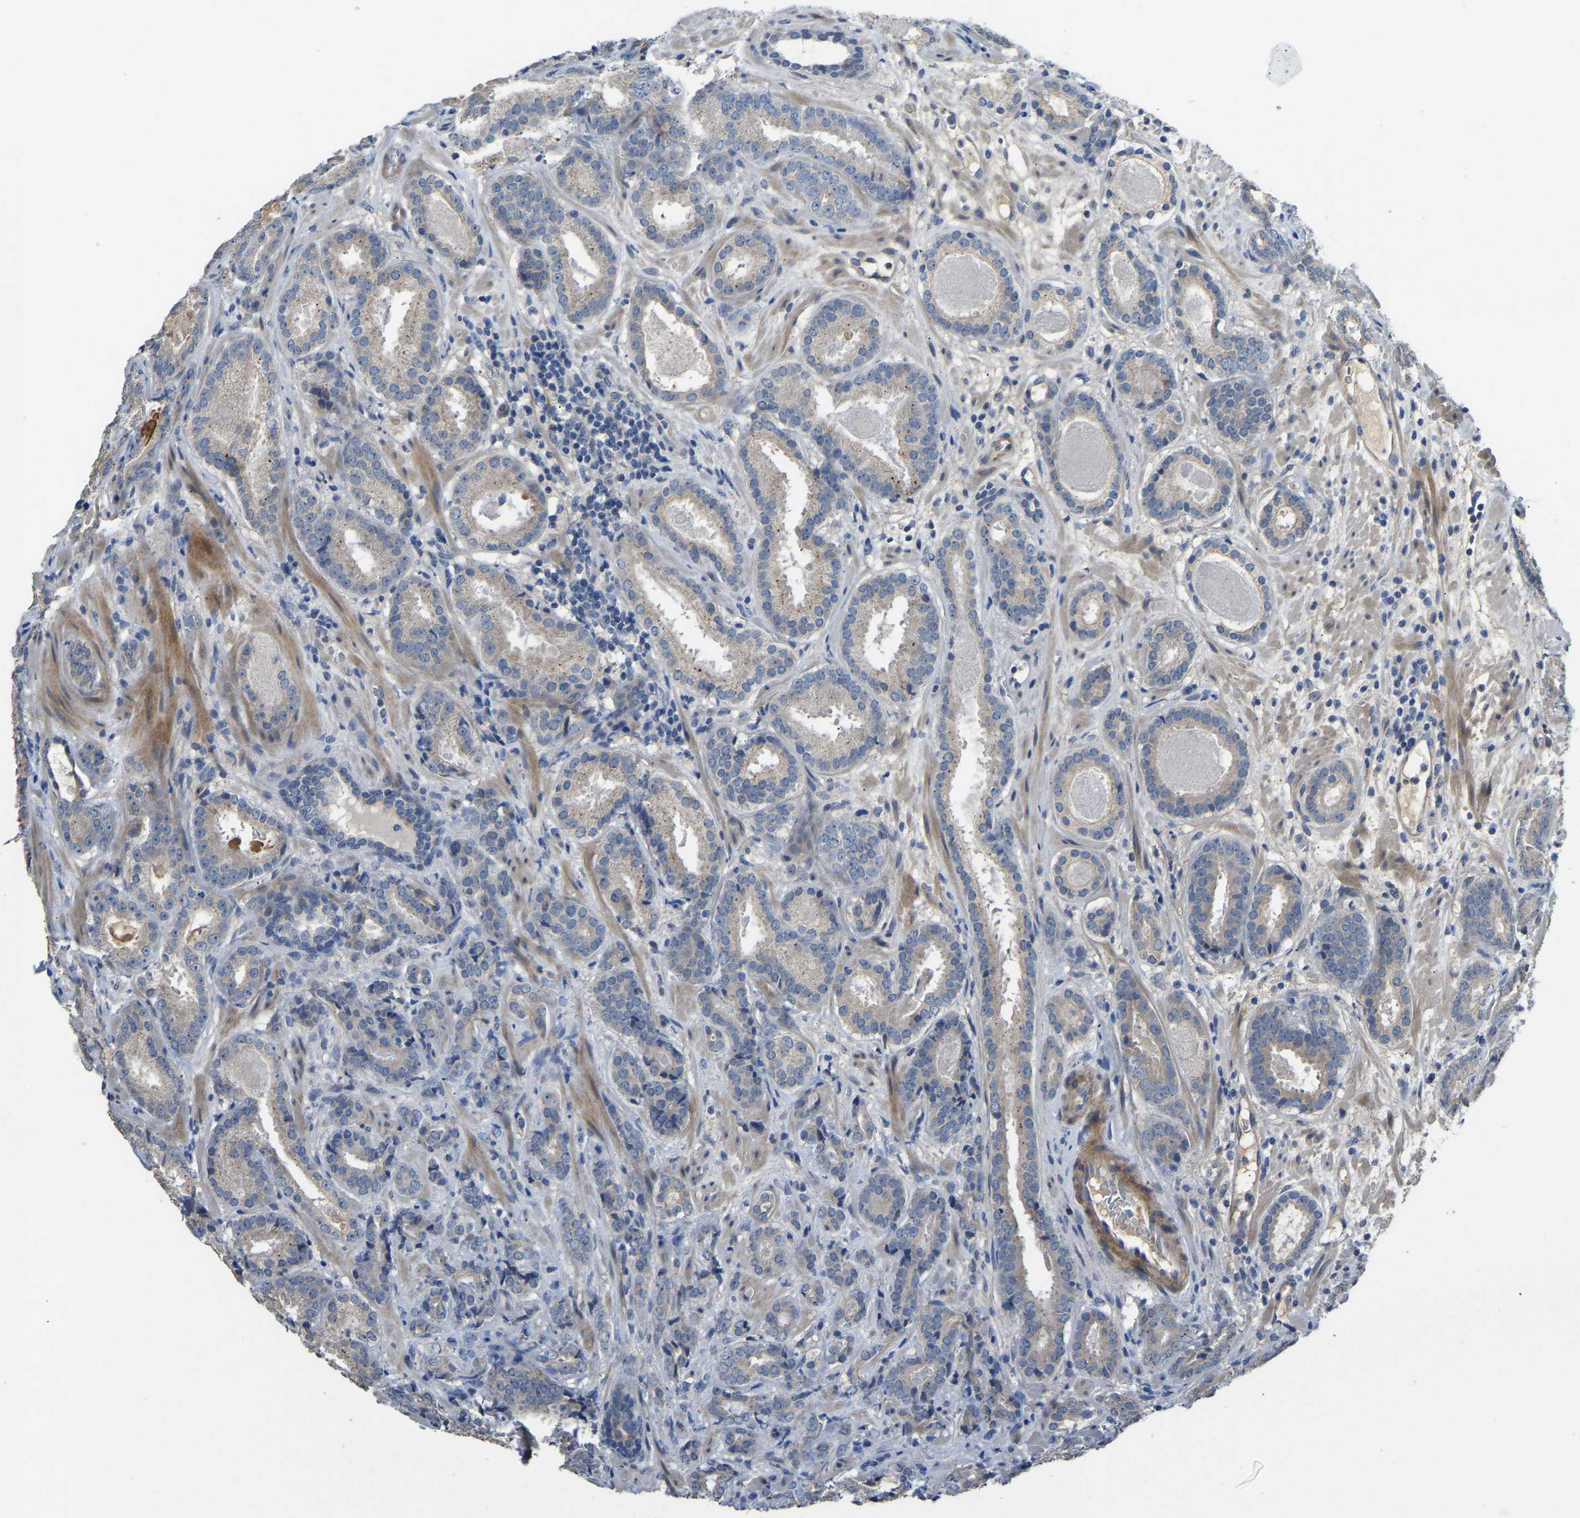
{"staining": {"intensity": "negative", "quantity": "none", "location": "none"}, "tissue": "prostate cancer", "cell_type": "Tumor cells", "image_type": "cancer", "snomed": [{"axis": "morphology", "description": "Adenocarcinoma, Low grade"}, {"axis": "topography", "description": "Prostate"}], "caption": "Immunohistochemistry (IHC) photomicrograph of neoplastic tissue: human prostate cancer (adenocarcinoma (low-grade)) stained with DAB reveals no significant protein expression in tumor cells. (DAB (3,3'-diaminobenzidine) IHC visualized using brightfield microscopy, high magnification).", "gene": "HIGD2B", "patient": {"sex": "male", "age": 69}}